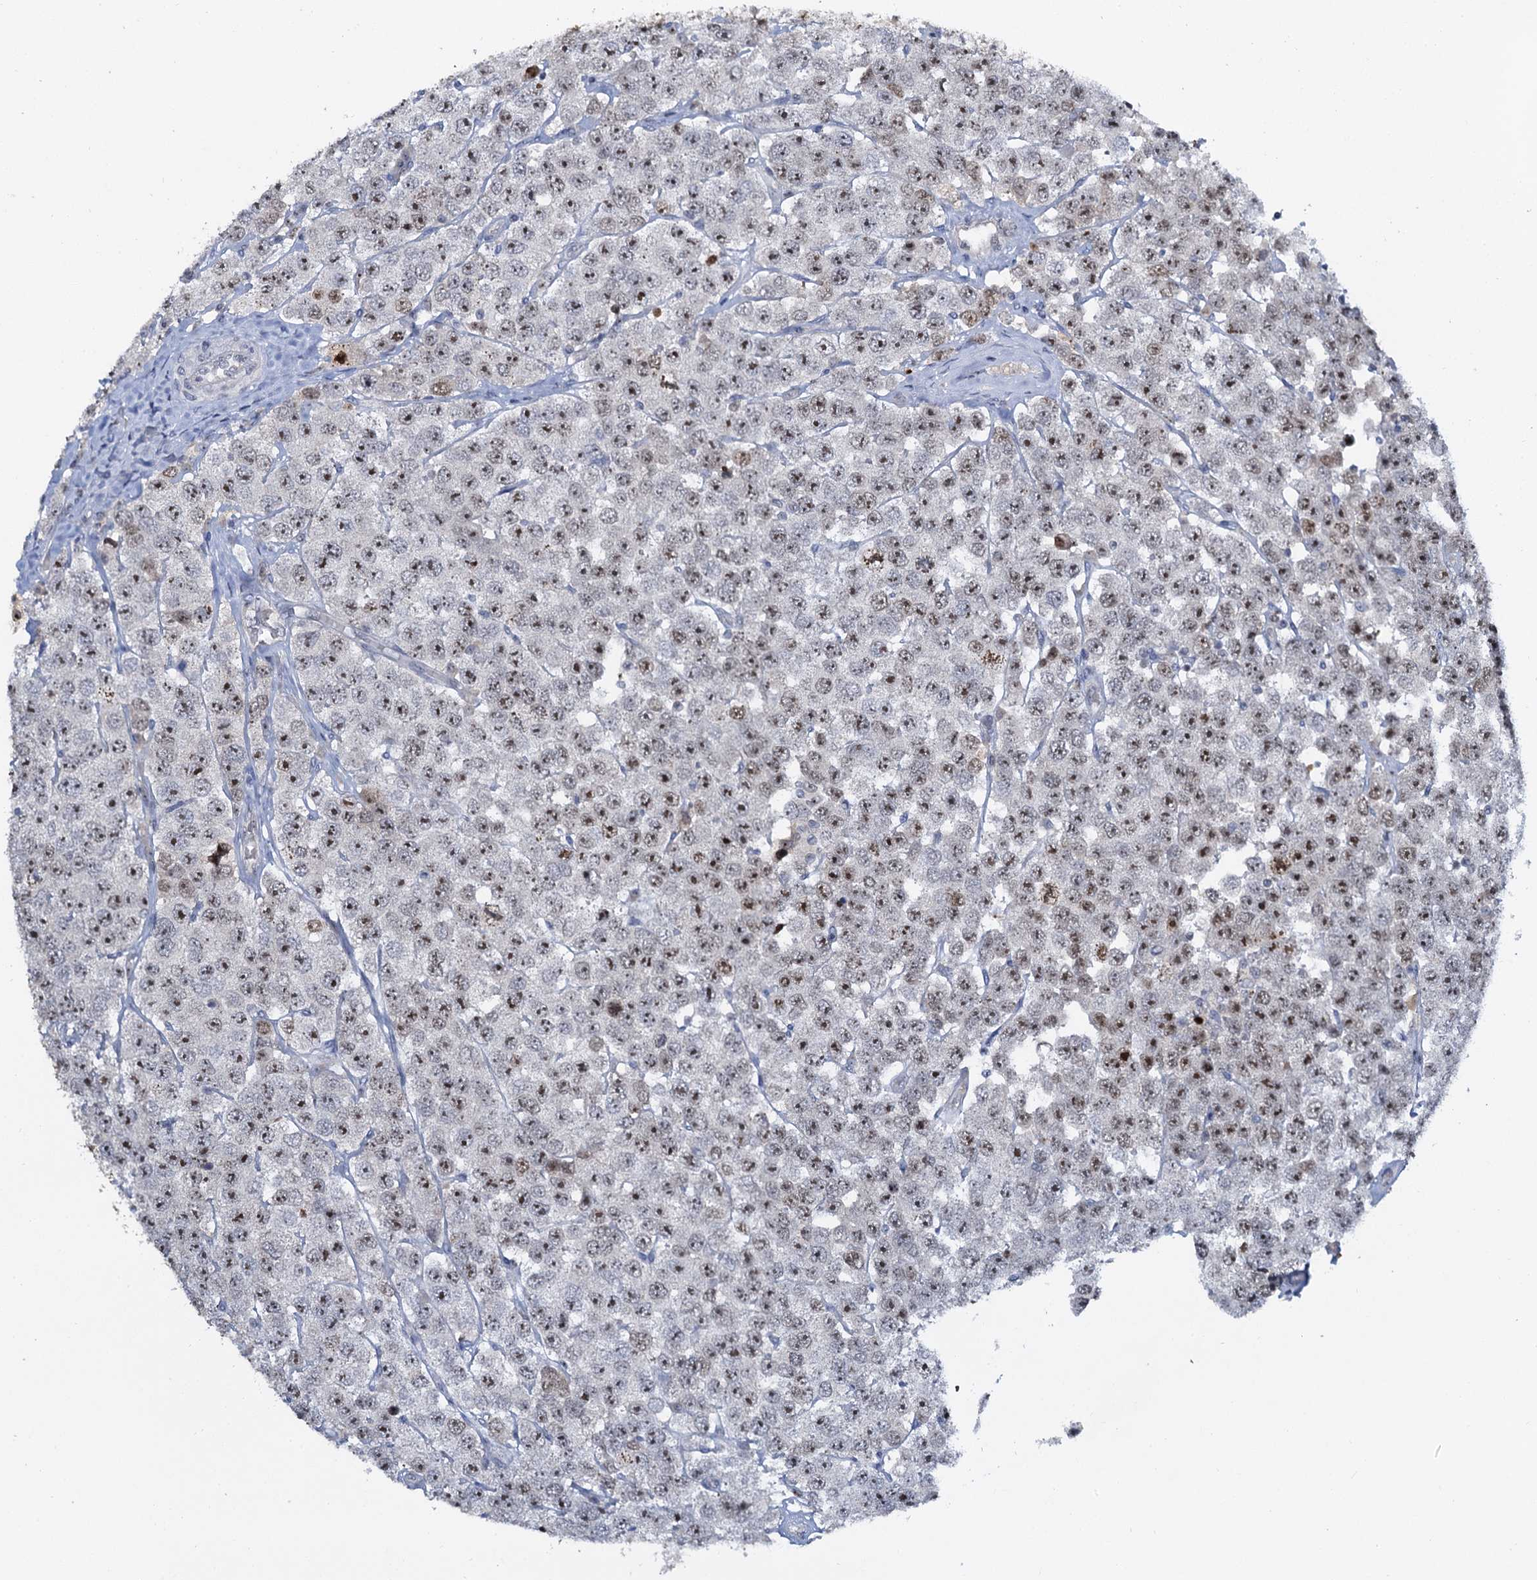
{"staining": {"intensity": "moderate", "quantity": ">75%", "location": "nuclear"}, "tissue": "testis cancer", "cell_type": "Tumor cells", "image_type": "cancer", "snomed": [{"axis": "morphology", "description": "Seminoma, NOS"}, {"axis": "topography", "description": "Testis"}], "caption": "Immunohistochemistry (IHC) histopathology image of human testis cancer stained for a protein (brown), which reveals medium levels of moderate nuclear staining in about >75% of tumor cells.", "gene": "NOP2", "patient": {"sex": "male", "age": 28}}